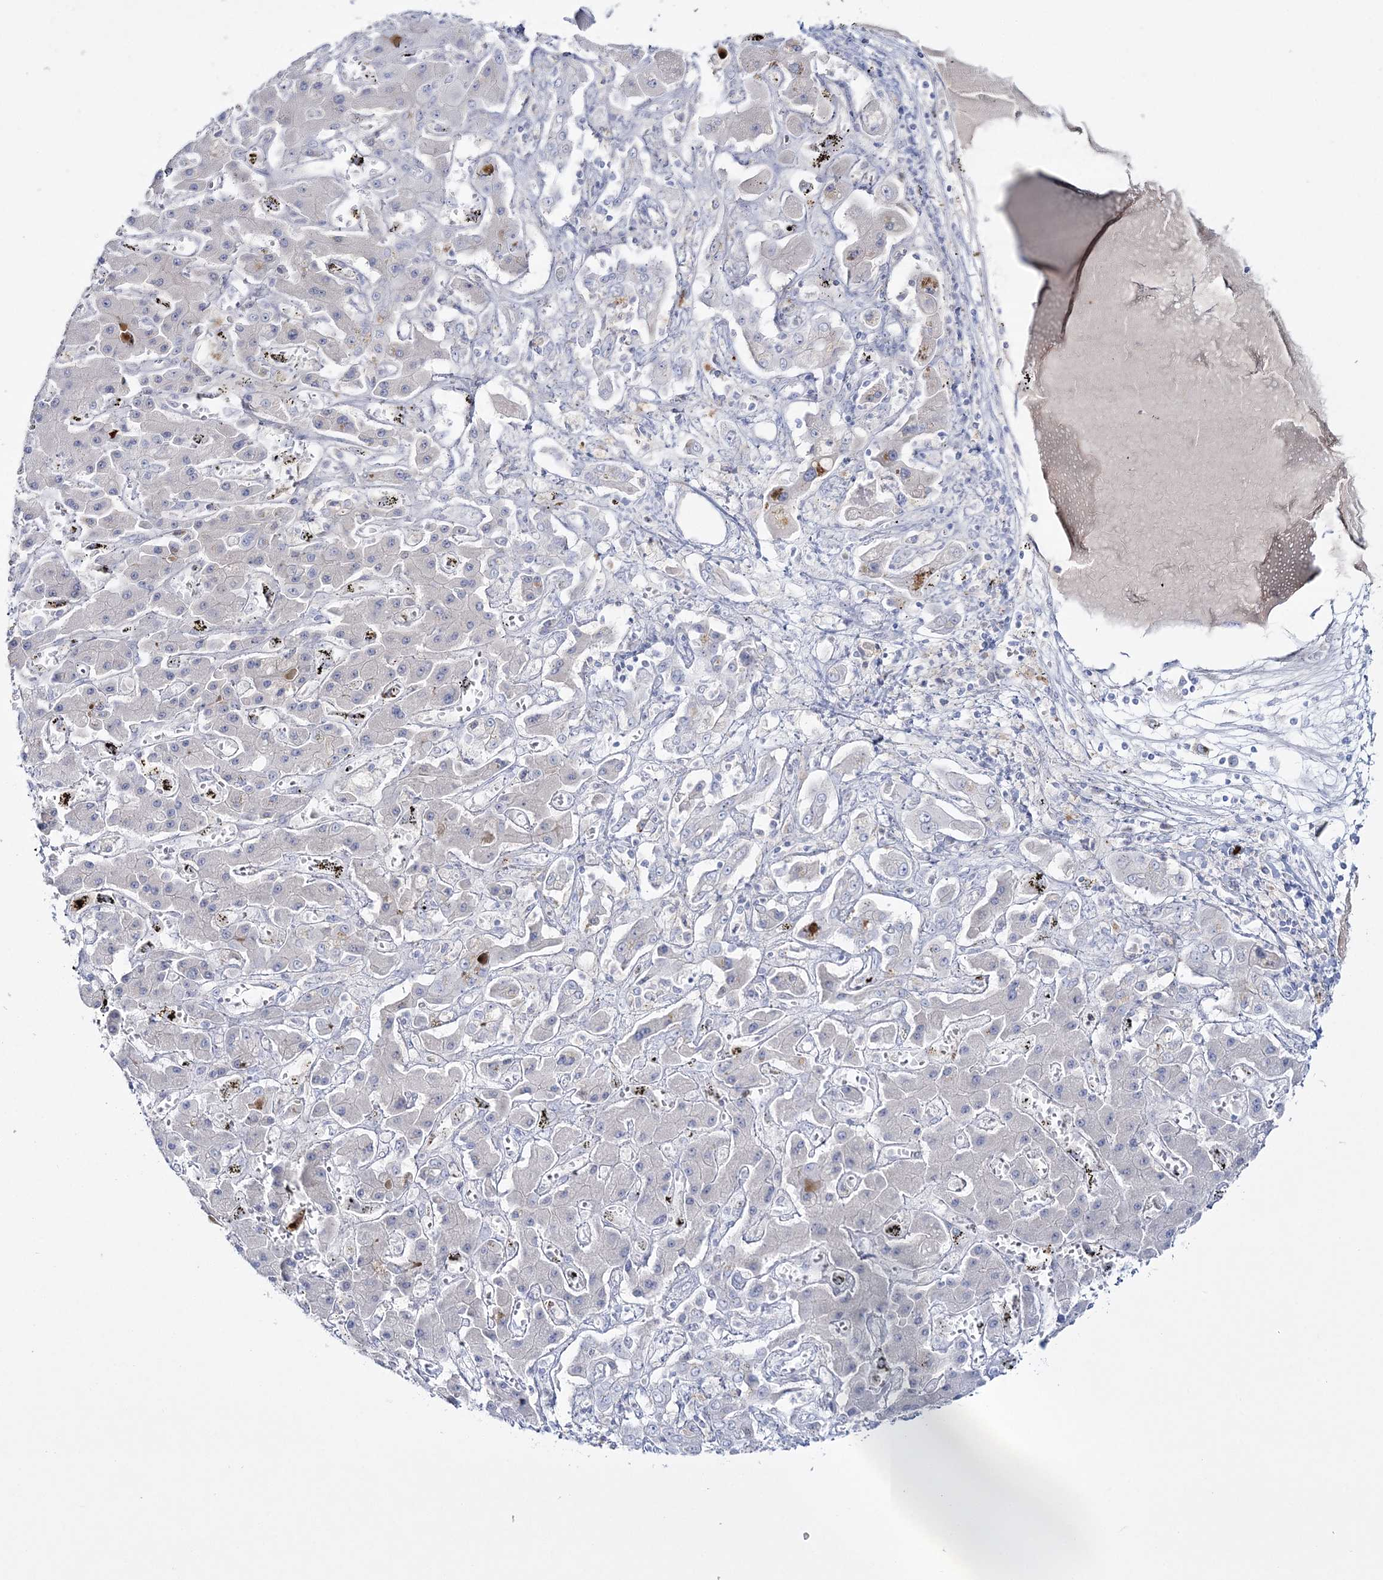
{"staining": {"intensity": "negative", "quantity": "none", "location": "none"}, "tissue": "liver cancer", "cell_type": "Tumor cells", "image_type": "cancer", "snomed": [{"axis": "morphology", "description": "Cholangiocarcinoma"}, {"axis": "topography", "description": "Liver"}], "caption": "This is a image of immunohistochemistry staining of liver cancer (cholangiocarcinoma), which shows no expression in tumor cells.", "gene": "WDSUB1", "patient": {"sex": "male", "age": 67}}